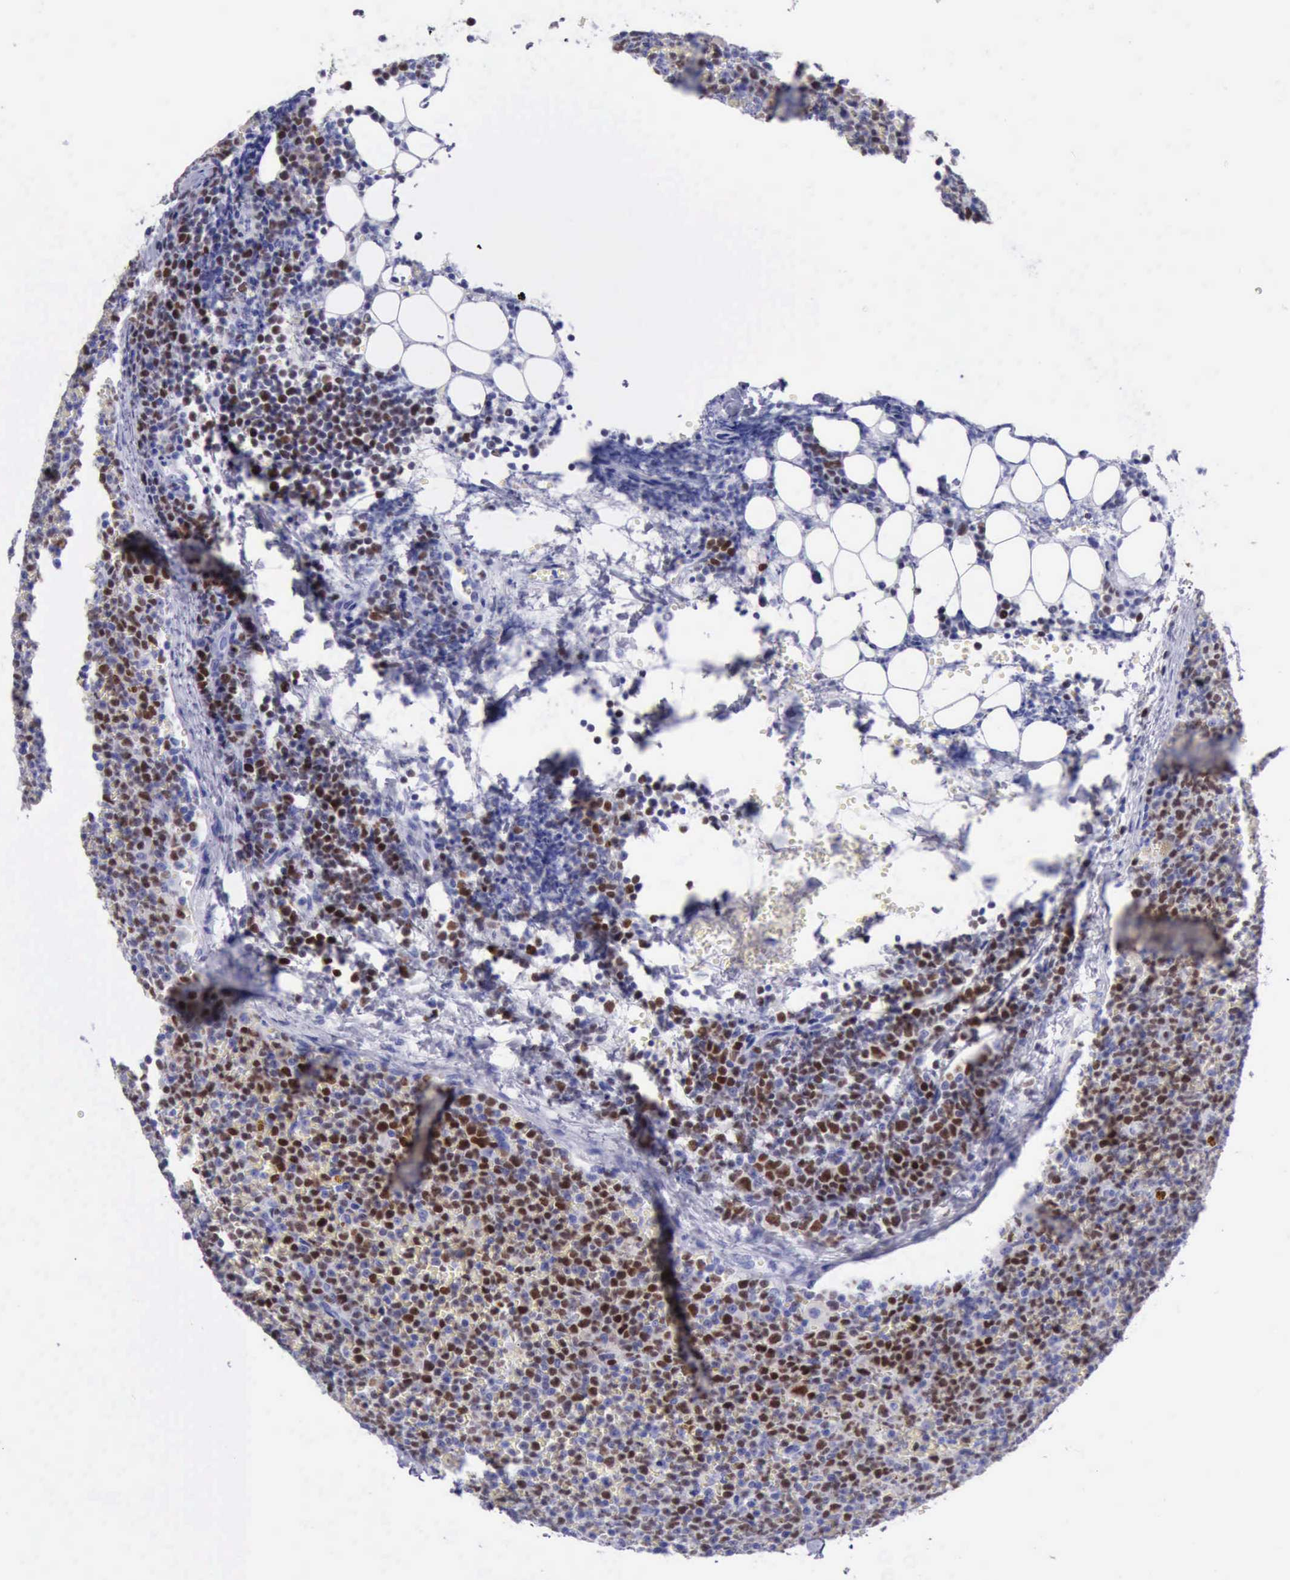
{"staining": {"intensity": "strong", "quantity": ">75%", "location": "nuclear"}, "tissue": "lymphoma", "cell_type": "Tumor cells", "image_type": "cancer", "snomed": [{"axis": "morphology", "description": "Malignant lymphoma, non-Hodgkin's type, Low grade"}, {"axis": "topography", "description": "Lymph node"}], "caption": "A micrograph showing strong nuclear expression in approximately >75% of tumor cells in lymphoma, as visualized by brown immunohistochemical staining.", "gene": "MCM2", "patient": {"sex": "male", "age": 50}}